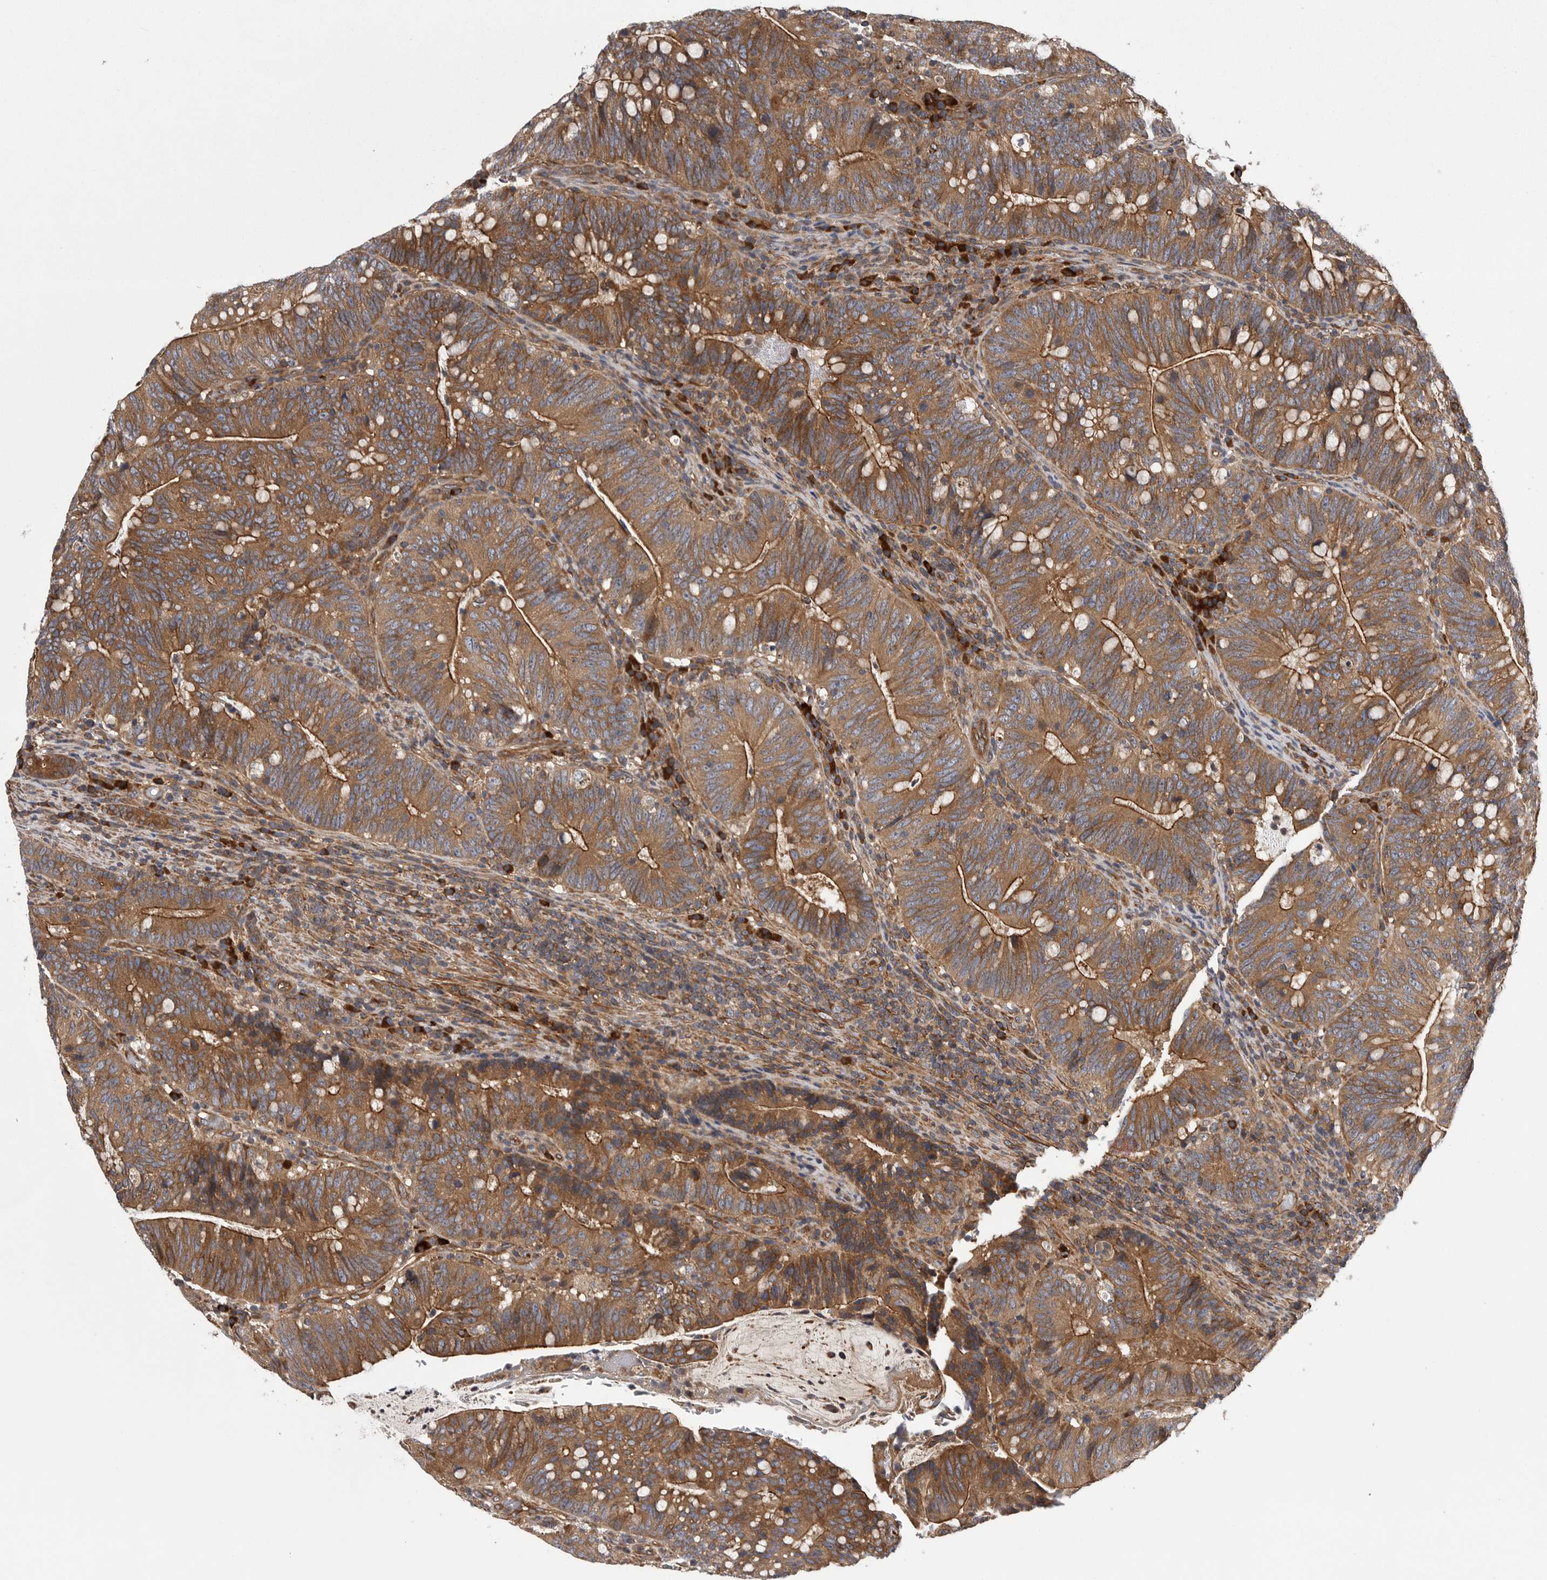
{"staining": {"intensity": "moderate", "quantity": ">75%", "location": "cytoplasmic/membranous"}, "tissue": "colorectal cancer", "cell_type": "Tumor cells", "image_type": "cancer", "snomed": [{"axis": "morphology", "description": "Adenocarcinoma, NOS"}, {"axis": "topography", "description": "Colon"}], "caption": "Brown immunohistochemical staining in colorectal cancer (adenocarcinoma) demonstrates moderate cytoplasmic/membranous positivity in approximately >75% of tumor cells. Immunohistochemistry (ihc) stains the protein of interest in brown and the nuclei are stained blue.", "gene": "OXR1", "patient": {"sex": "female", "age": 66}}